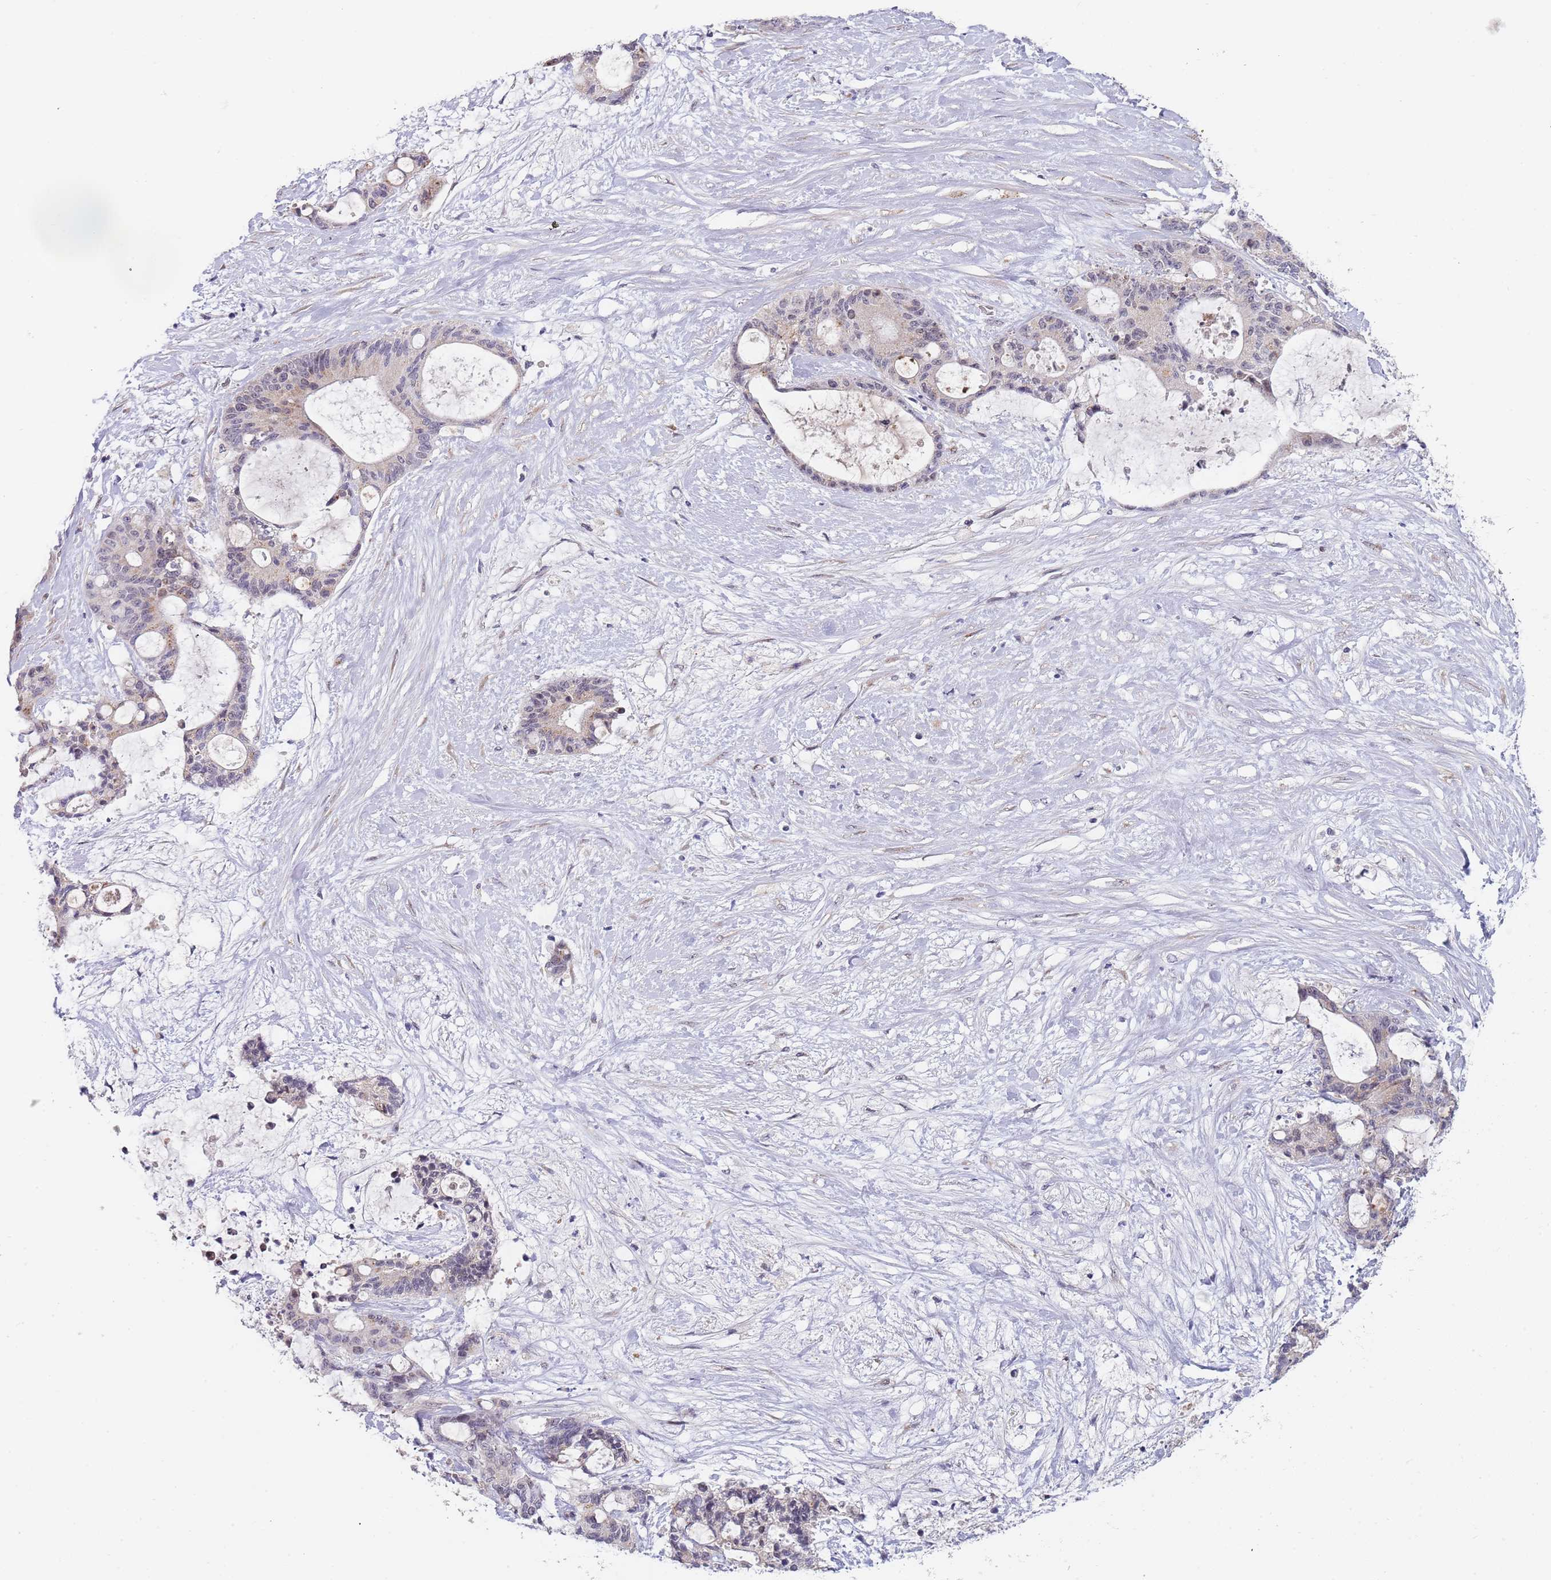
{"staining": {"intensity": "negative", "quantity": "none", "location": "none"}, "tissue": "liver cancer", "cell_type": "Tumor cells", "image_type": "cancer", "snomed": [{"axis": "morphology", "description": "Normal tissue, NOS"}, {"axis": "morphology", "description": "Cholangiocarcinoma"}, {"axis": "topography", "description": "Liver"}, {"axis": "topography", "description": "Peripheral nerve tissue"}], "caption": "Cholangiocarcinoma (liver) was stained to show a protein in brown. There is no significant staining in tumor cells.", "gene": "B4GALT4", "patient": {"sex": "female", "age": 73}}